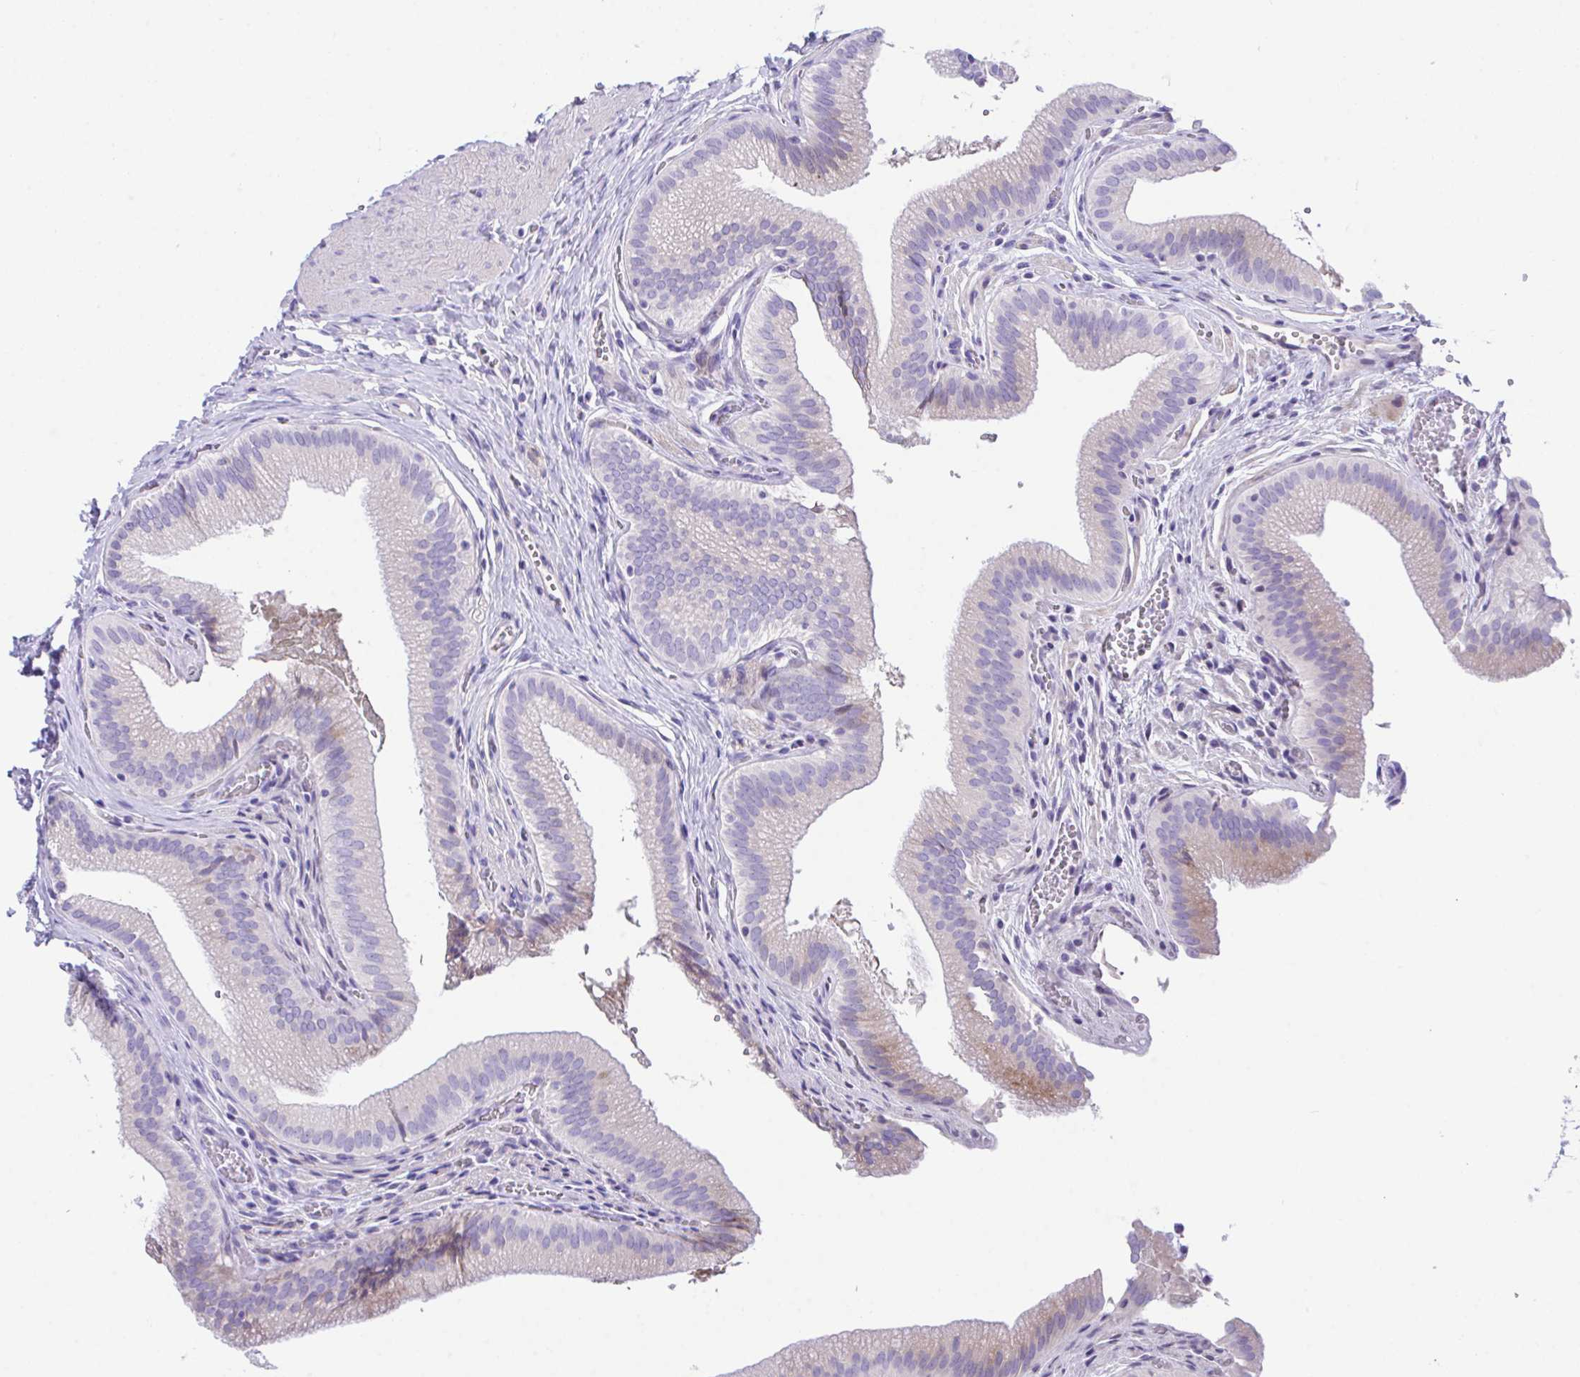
{"staining": {"intensity": "moderate", "quantity": "<25%", "location": "cytoplasmic/membranous"}, "tissue": "gallbladder", "cell_type": "Glandular cells", "image_type": "normal", "snomed": [{"axis": "morphology", "description": "Normal tissue, NOS"}, {"axis": "topography", "description": "Gallbladder"}, {"axis": "topography", "description": "Peripheral nerve tissue"}], "caption": "Brown immunohistochemical staining in normal gallbladder reveals moderate cytoplasmic/membranous positivity in about <25% of glandular cells.", "gene": "SLC16A6", "patient": {"sex": "male", "age": 17}}